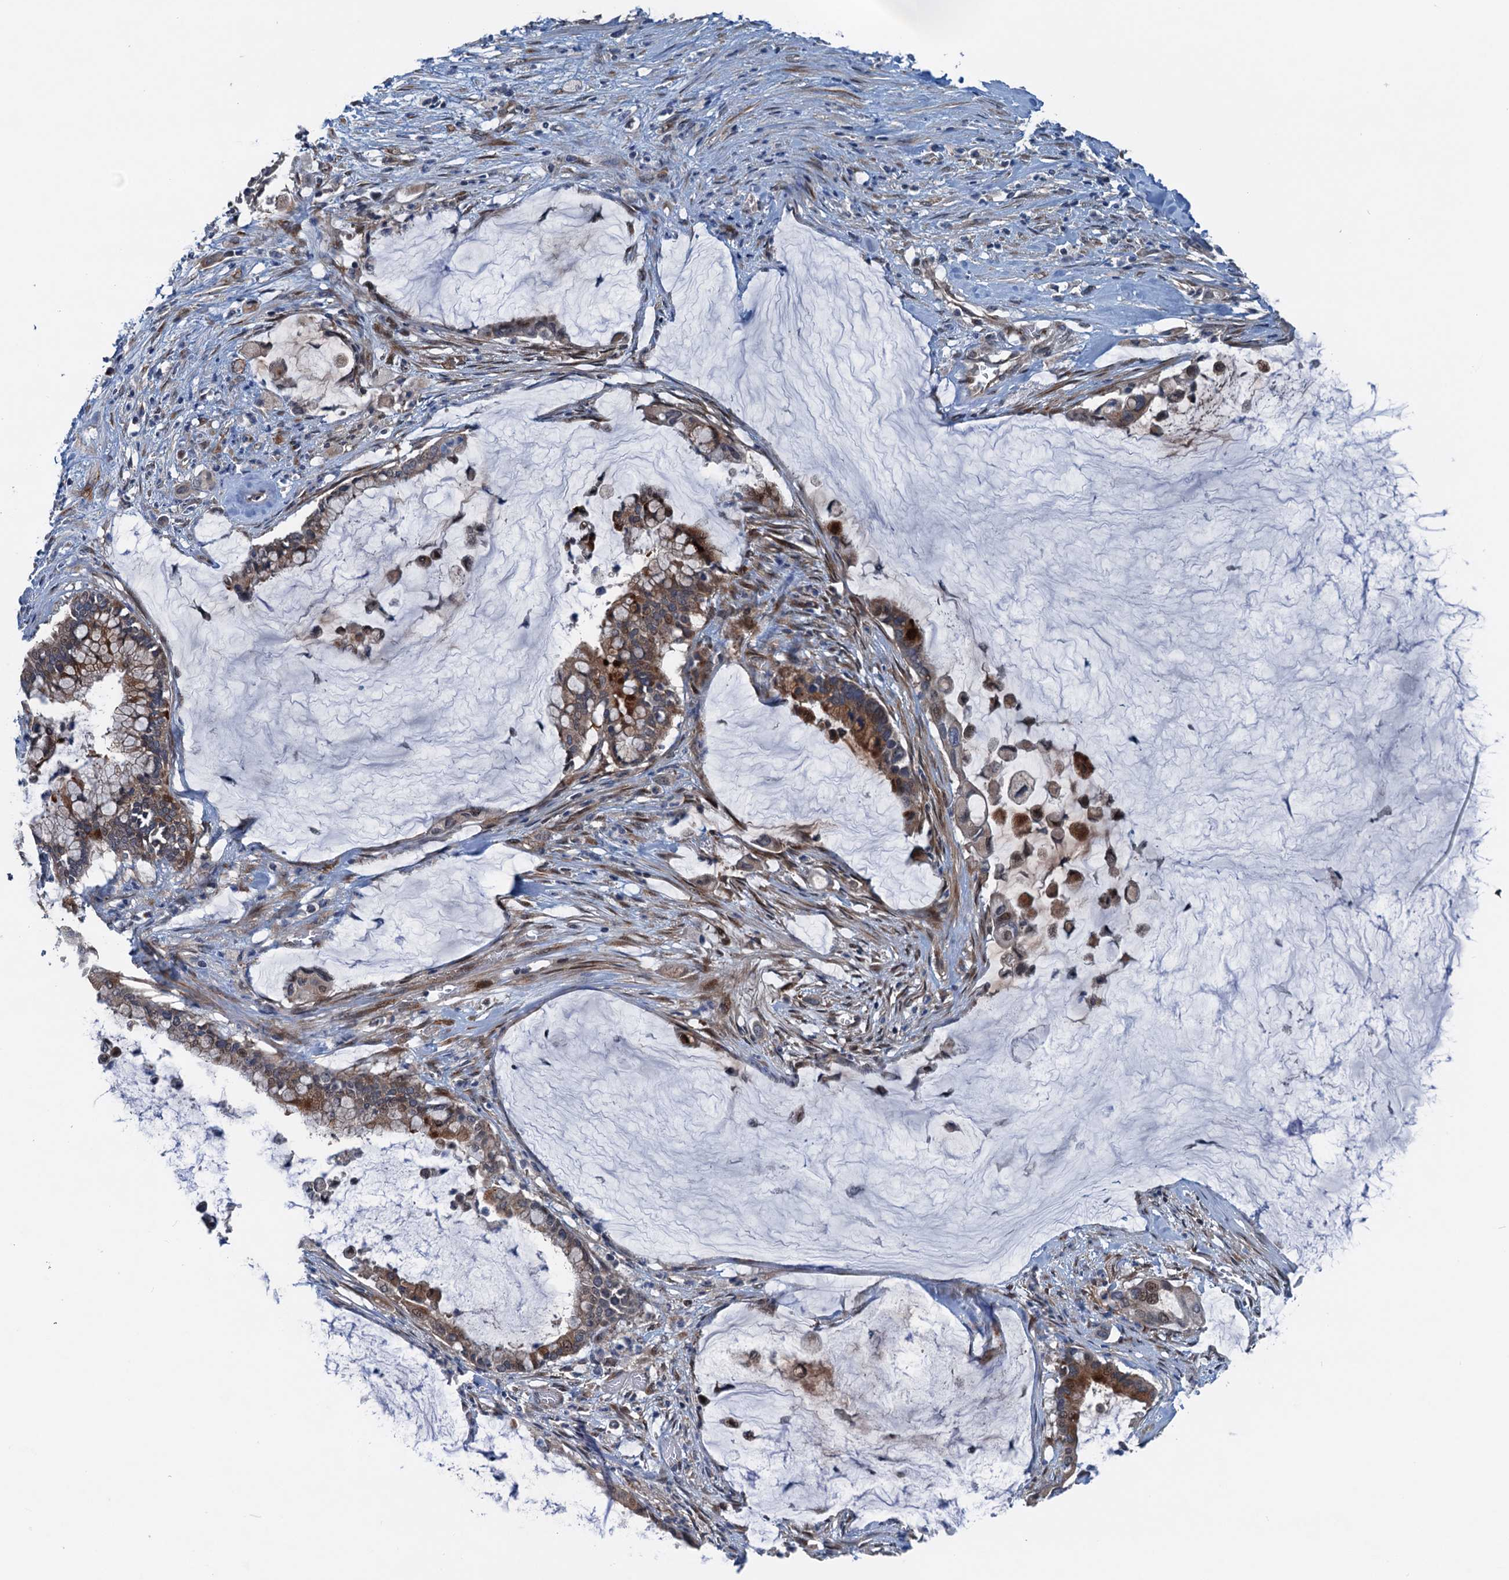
{"staining": {"intensity": "moderate", "quantity": ">75%", "location": "cytoplasmic/membranous,nuclear"}, "tissue": "pancreatic cancer", "cell_type": "Tumor cells", "image_type": "cancer", "snomed": [{"axis": "morphology", "description": "Adenocarcinoma, NOS"}, {"axis": "topography", "description": "Pancreas"}], "caption": "This histopathology image exhibits IHC staining of human adenocarcinoma (pancreatic), with medium moderate cytoplasmic/membranous and nuclear positivity in approximately >75% of tumor cells.", "gene": "DYNC2I2", "patient": {"sex": "male", "age": 41}}